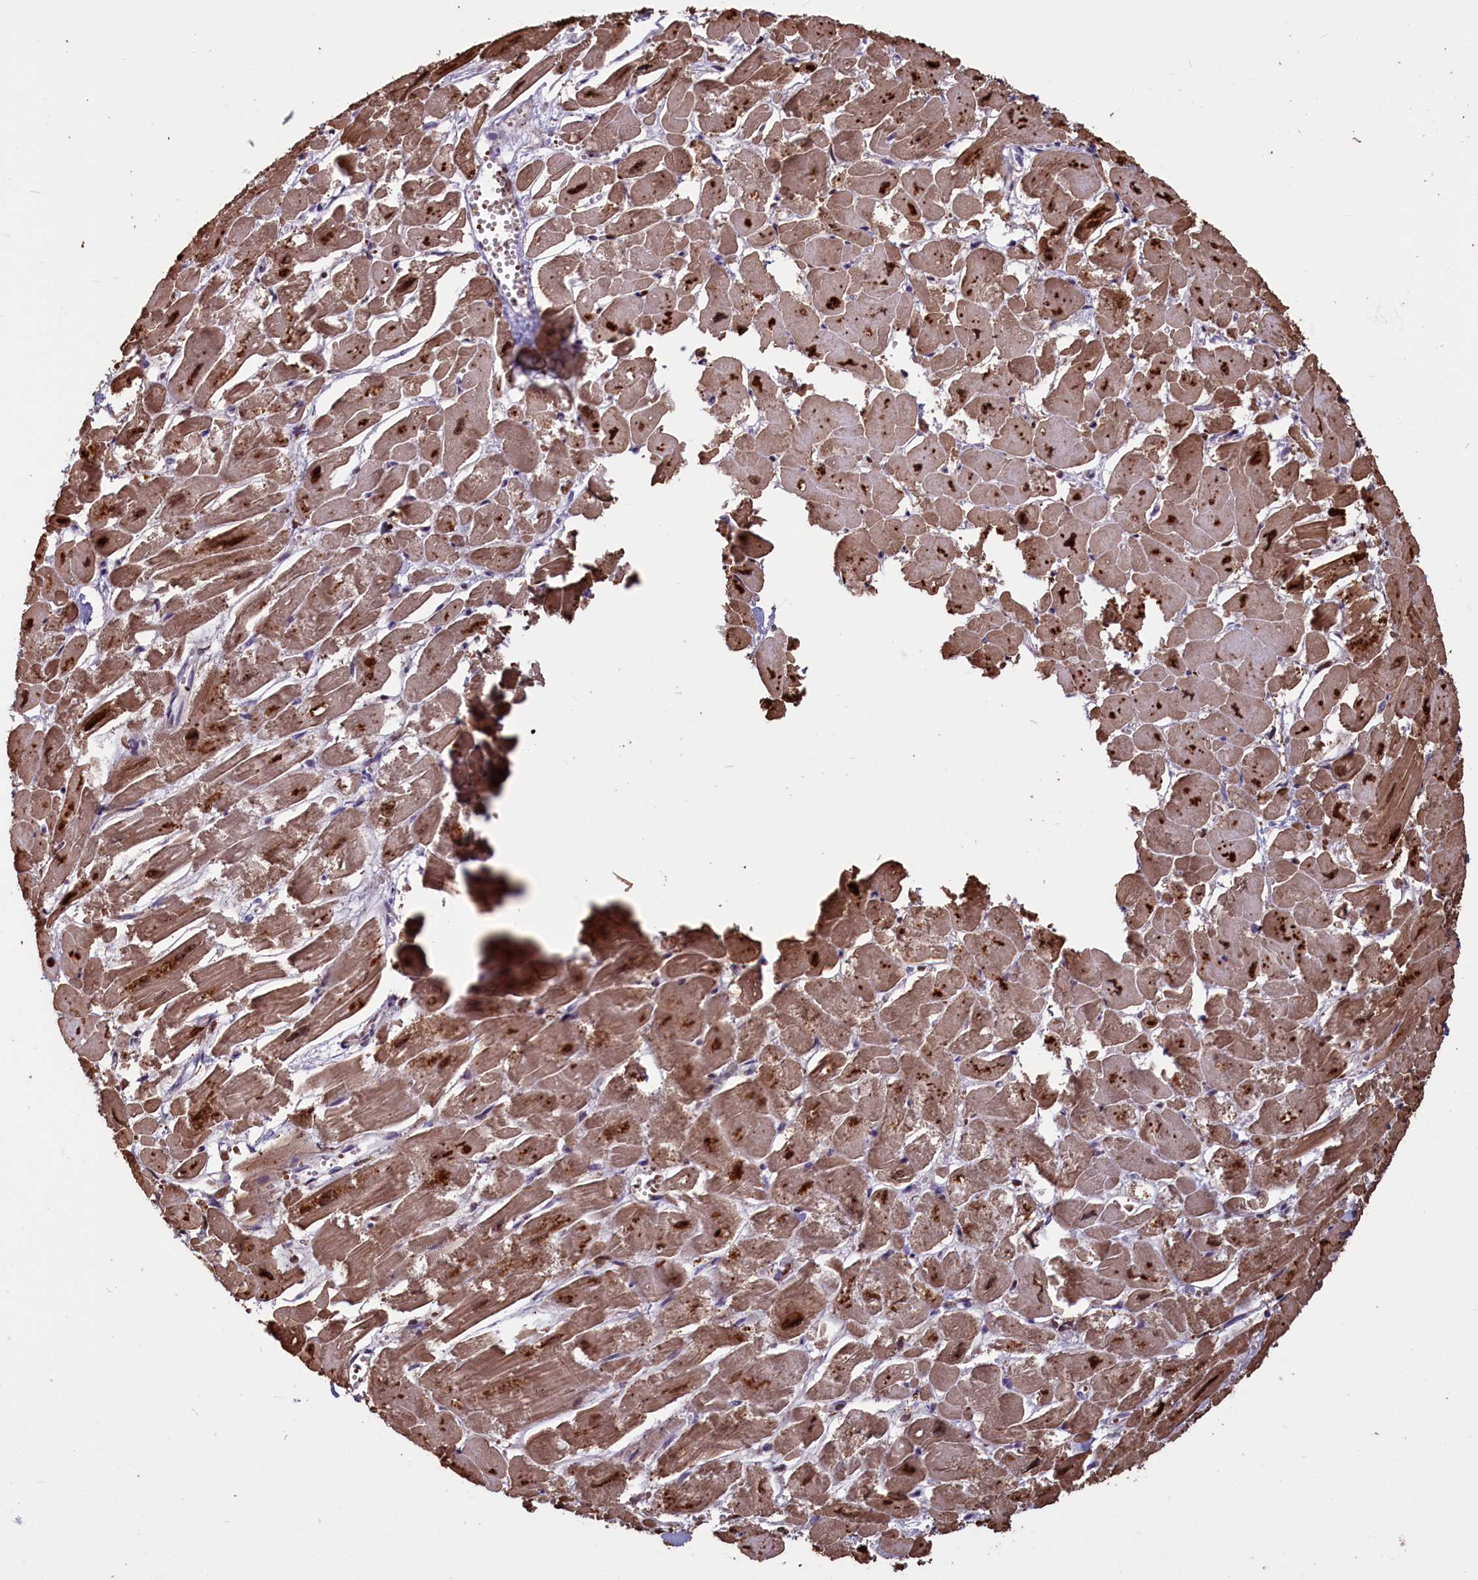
{"staining": {"intensity": "moderate", "quantity": ">75%", "location": "cytoplasmic/membranous,nuclear"}, "tissue": "heart muscle", "cell_type": "Cardiomyocytes", "image_type": "normal", "snomed": [{"axis": "morphology", "description": "Normal tissue, NOS"}, {"axis": "topography", "description": "Heart"}], "caption": "IHC histopathology image of normal human heart muscle stained for a protein (brown), which shows medium levels of moderate cytoplasmic/membranous,nuclear positivity in approximately >75% of cardiomyocytes.", "gene": "SHFL", "patient": {"sex": "male", "age": 54}}